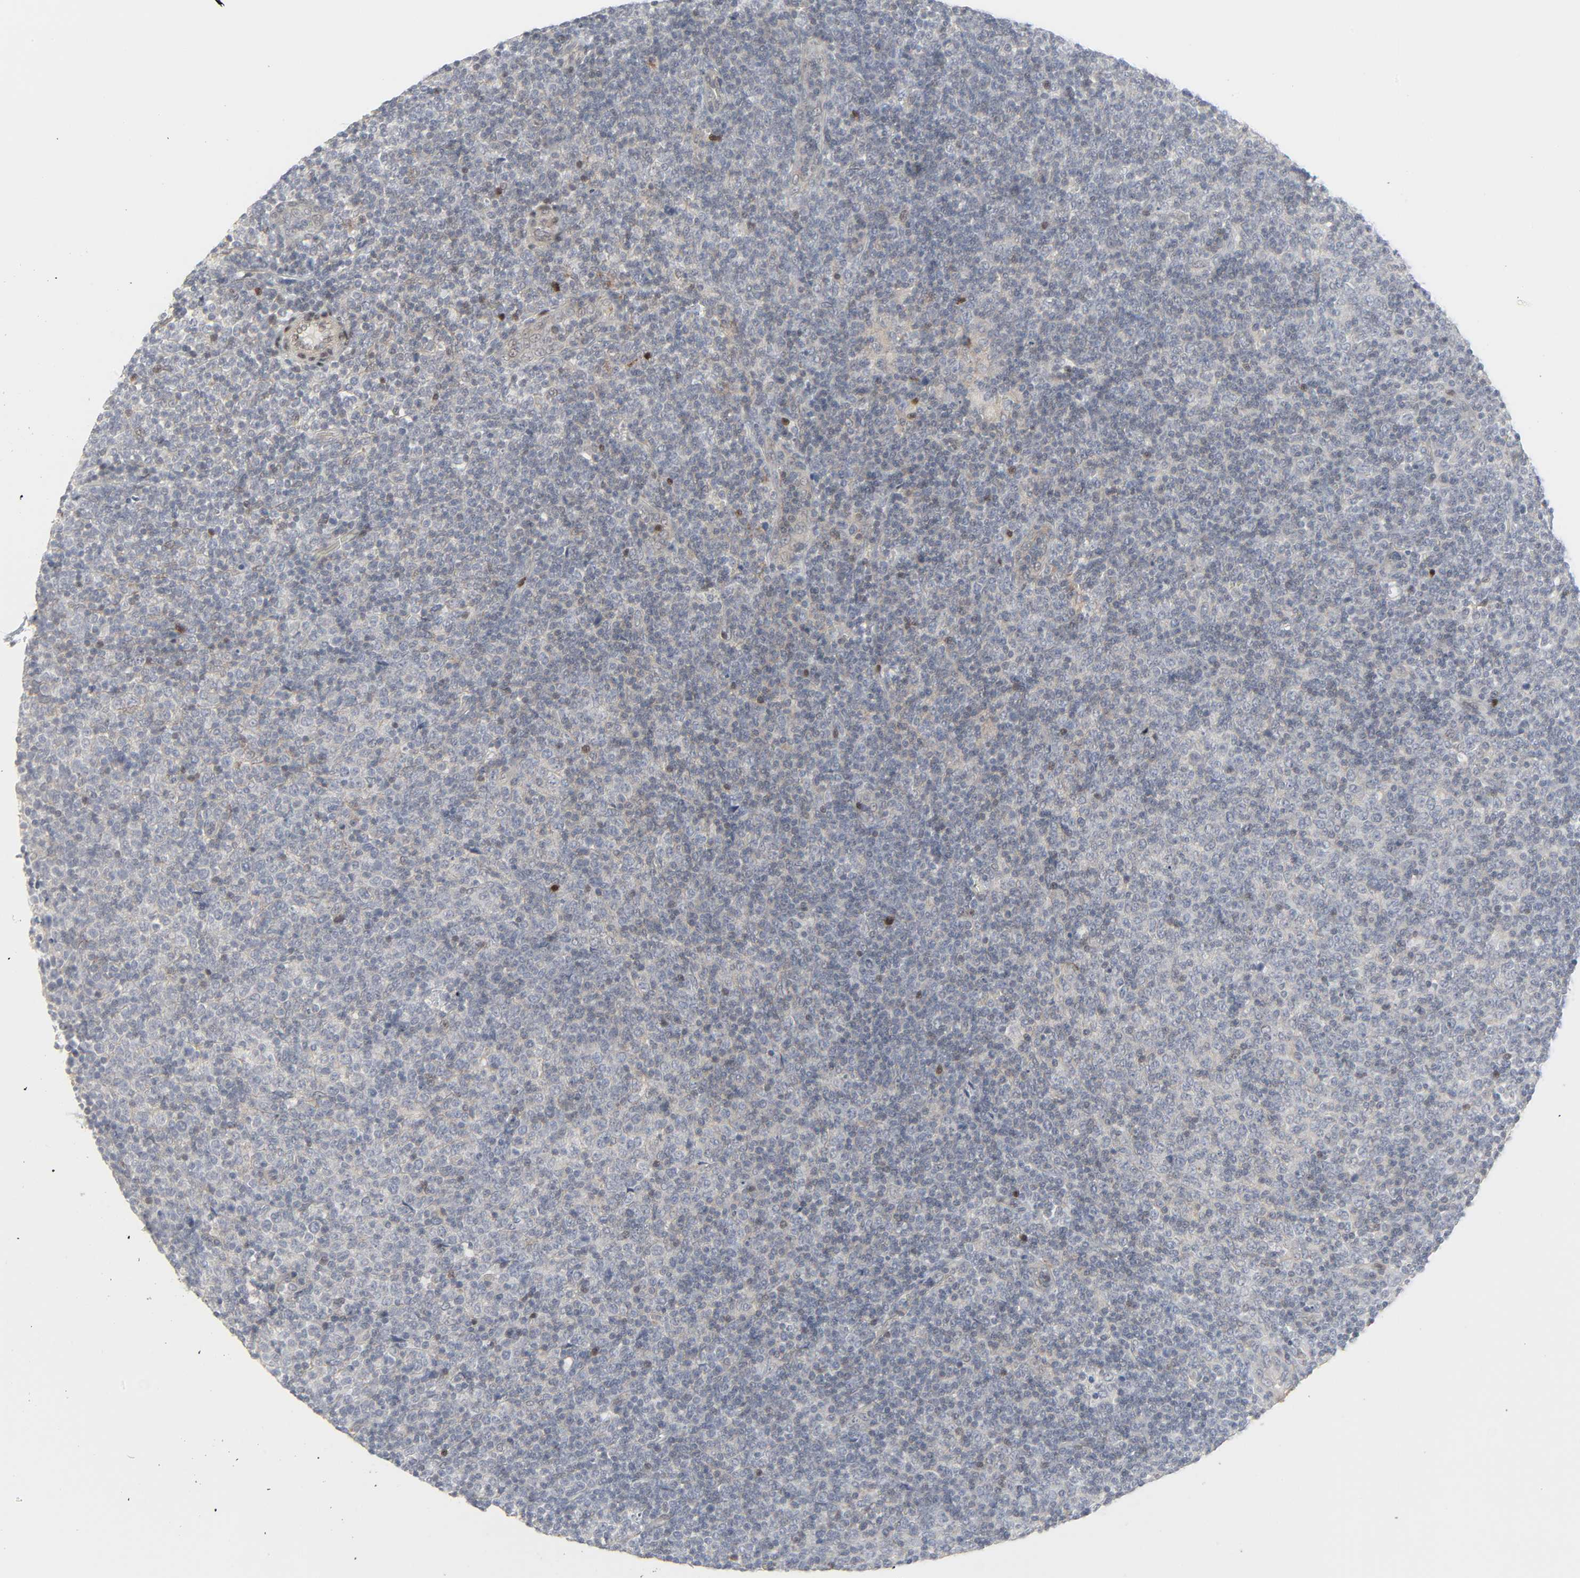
{"staining": {"intensity": "negative", "quantity": "none", "location": "none"}, "tissue": "lymphoma", "cell_type": "Tumor cells", "image_type": "cancer", "snomed": [{"axis": "morphology", "description": "Malignant lymphoma, non-Hodgkin's type, Low grade"}, {"axis": "topography", "description": "Lymph node"}], "caption": "Photomicrograph shows no protein expression in tumor cells of lymphoma tissue.", "gene": "ZBTB16", "patient": {"sex": "male", "age": 70}}